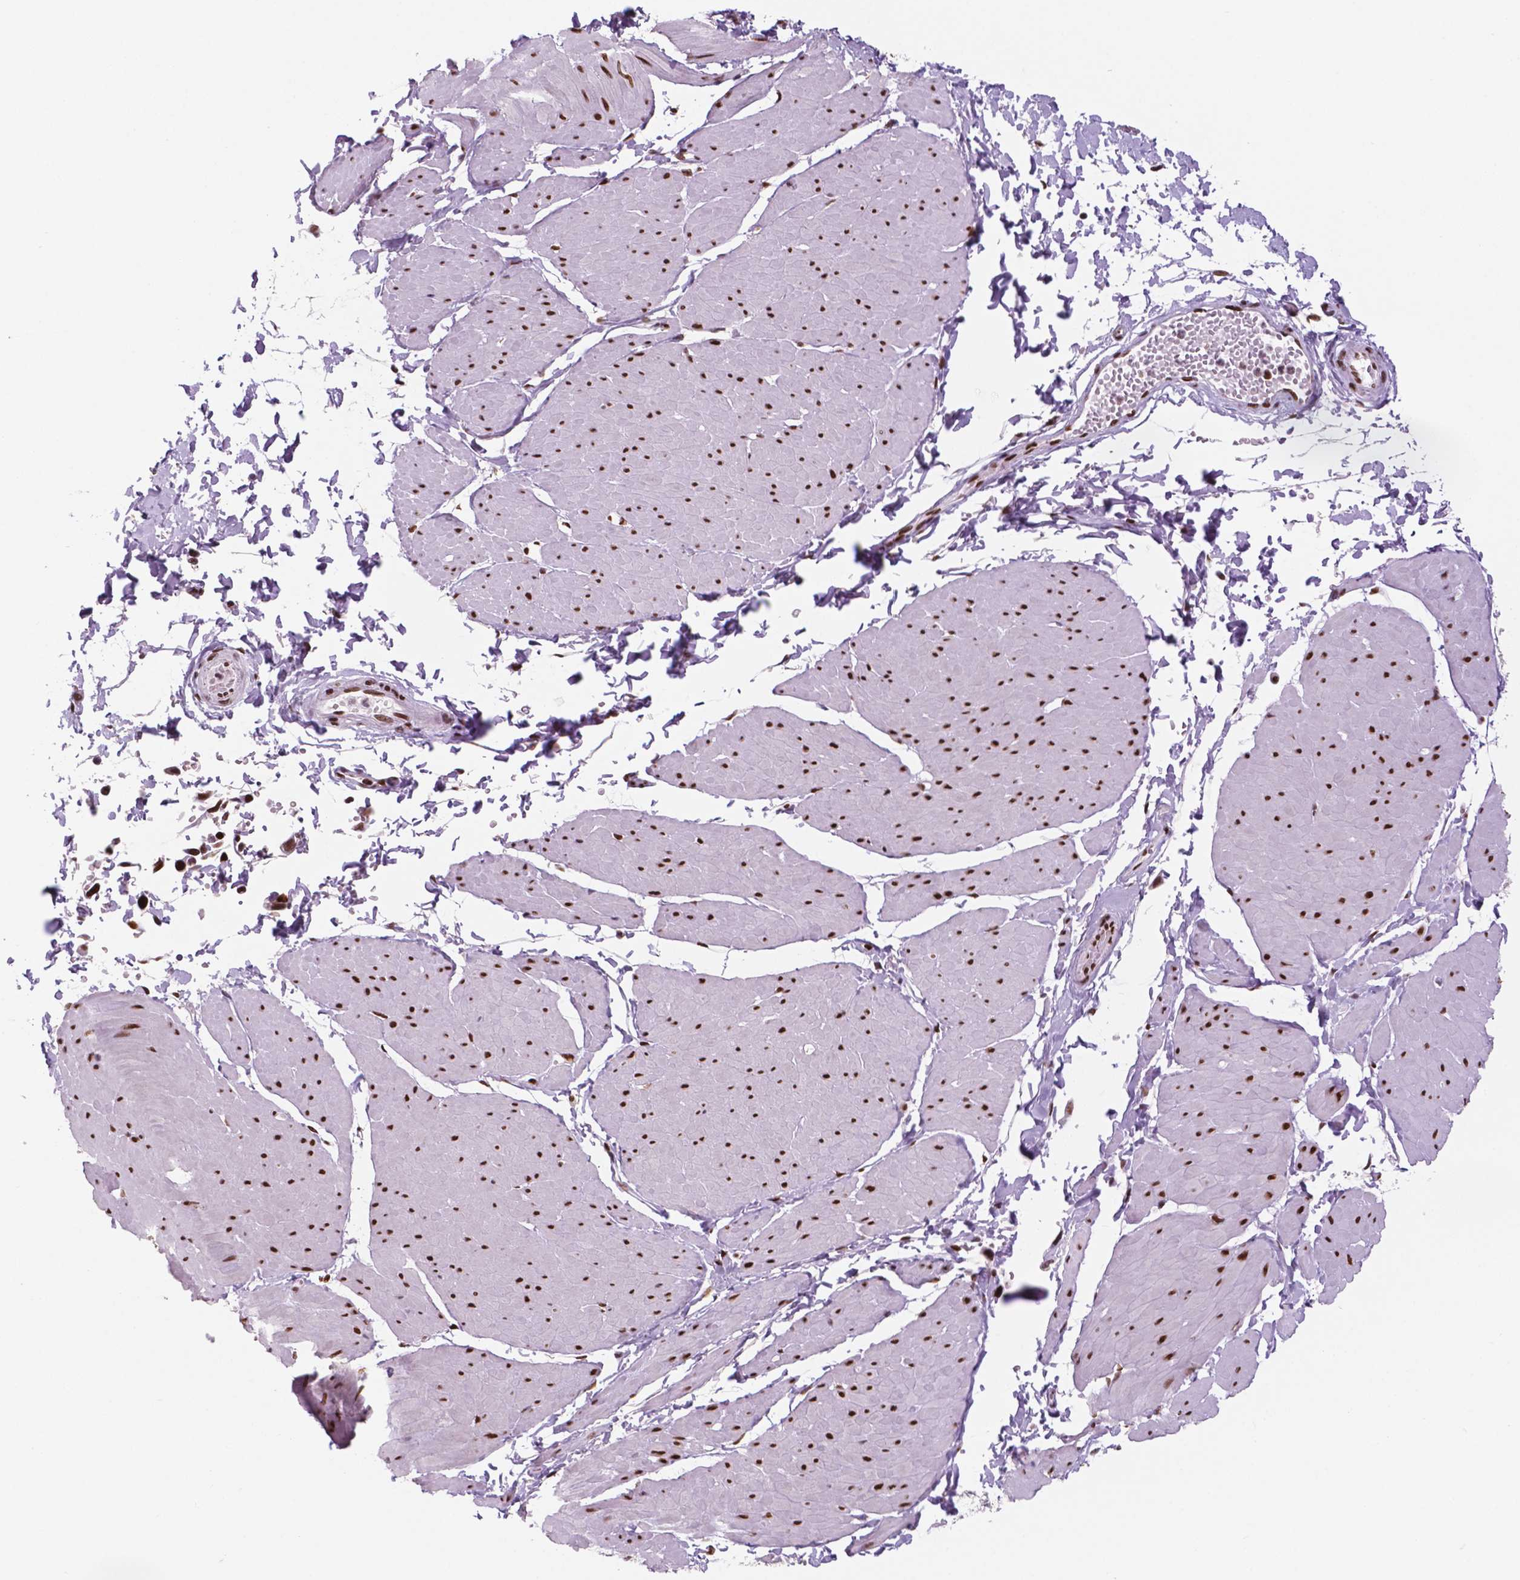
{"staining": {"intensity": "negative", "quantity": "none", "location": "none"}, "tissue": "adipose tissue", "cell_type": "Adipocytes", "image_type": "normal", "snomed": [{"axis": "morphology", "description": "Normal tissue, NOS"}, {"axis": "topography", "description": "Smooth muscle"}, {"axis": "topography", "description": "Peripheral nerve tissue"}], "caption": "High magnification brightfield microscopy of benign adipose tissue stained with DAB (3,3'-diaminobenzidine) (brown) and counterstained with hematoxylin (blue): adipocytes show no significant staining. Nuclei are stained in blue.", "gene": "MSH6", "patient": {"sex": "male", "age": 58}}